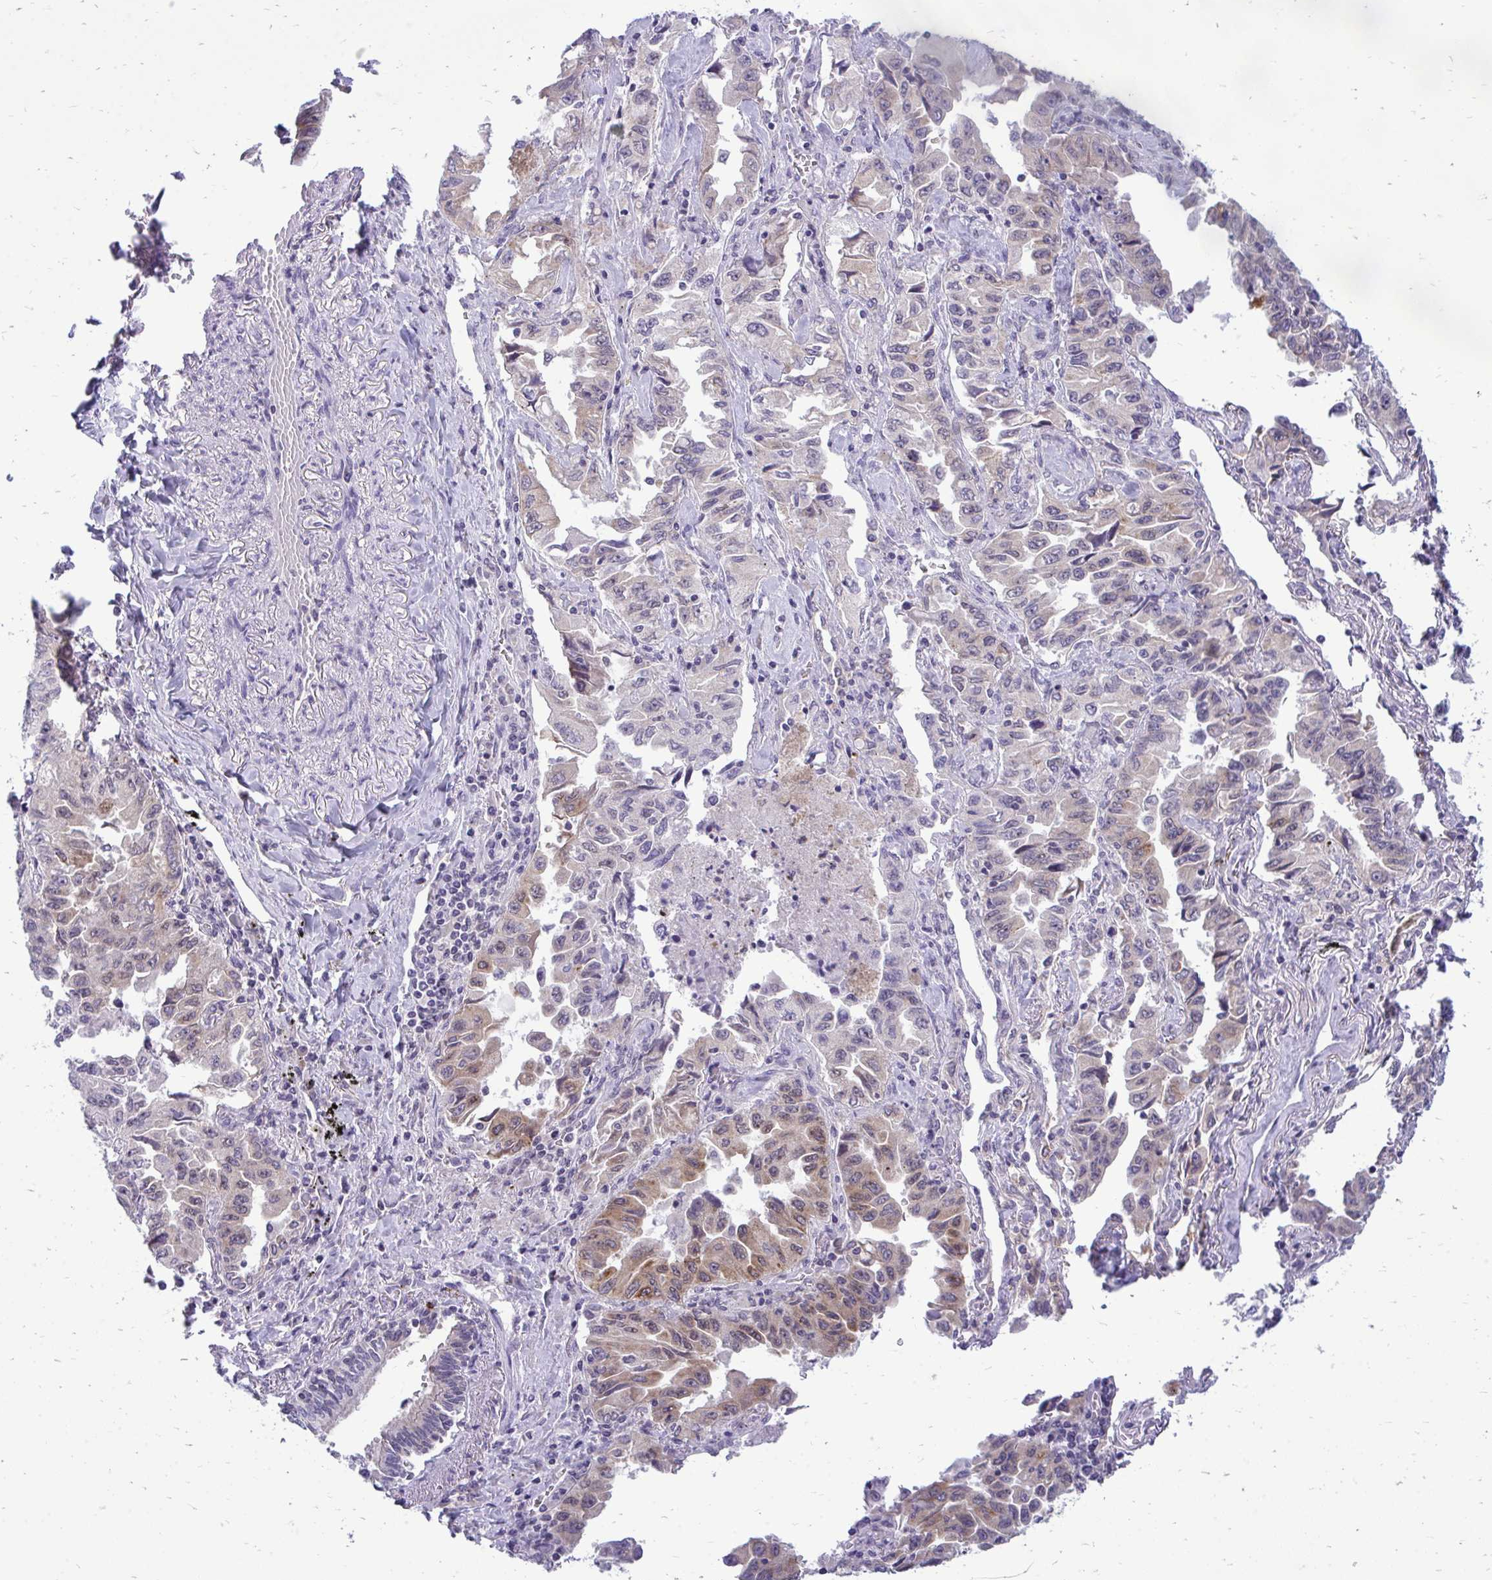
{"staining": {"intensity": "moderate", "quantity": "25%-75%", "location": "cytoplasmic/membranous"}, "tissue": "lung cancer", "cell_type": "Tumor cells", "image_type": "cancer", "snomed": [{"axis": "morphology", "description": "Adenocarcinoma, NOS"}, {"axis": "topography", "description": "Lung"}], "caption": "A brown stain labels moderate cytoplasmic/membranous staining of a protein in lung adenocarcinoma tumor cells.", "gene": "ACSL5", "patient": {"sex": "female", "age": 51}}